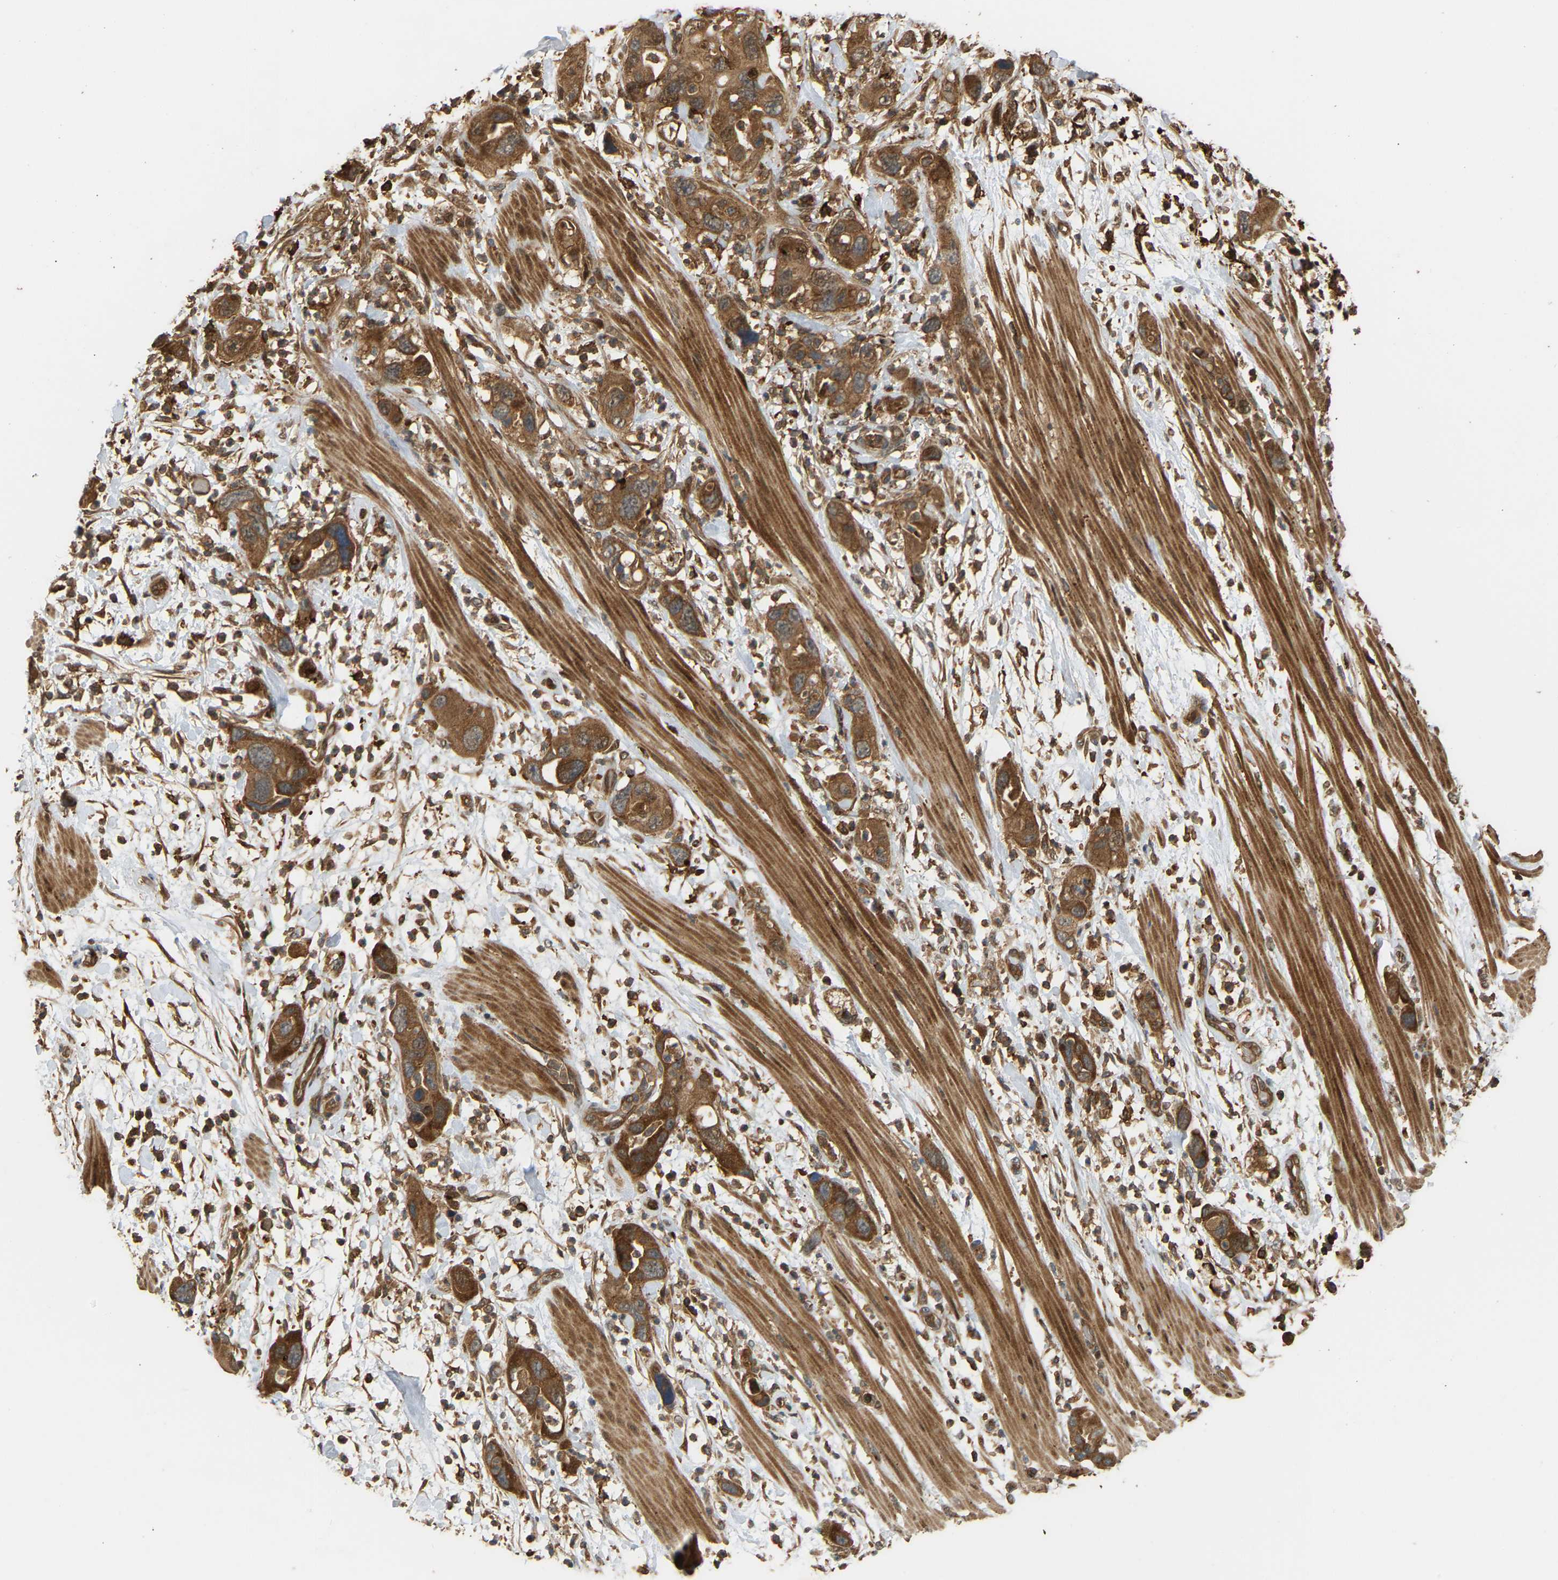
{"staining": {"intensity": "strong", "quantity": ">75%", "location": "cytoplasmic/membranous"}, "tissue": "pancreatic cancer", "cell_type": "Tumor cells", "image_type": "cancer", "snomed": [{"axis": "morphology", "description": "Adenocarcinoma, NOS"}, {"axis": "topography", "description": "Pancreas"}], "caption": "This is an image of immunohistochemistry (IHC) staining of adenocarcinoma (pancreatic), which shows strong expression in the cytoplasmic/membranous of tumor cells.", "gene": "GOPC", "patient": {"sex": "female", "age": 71}}